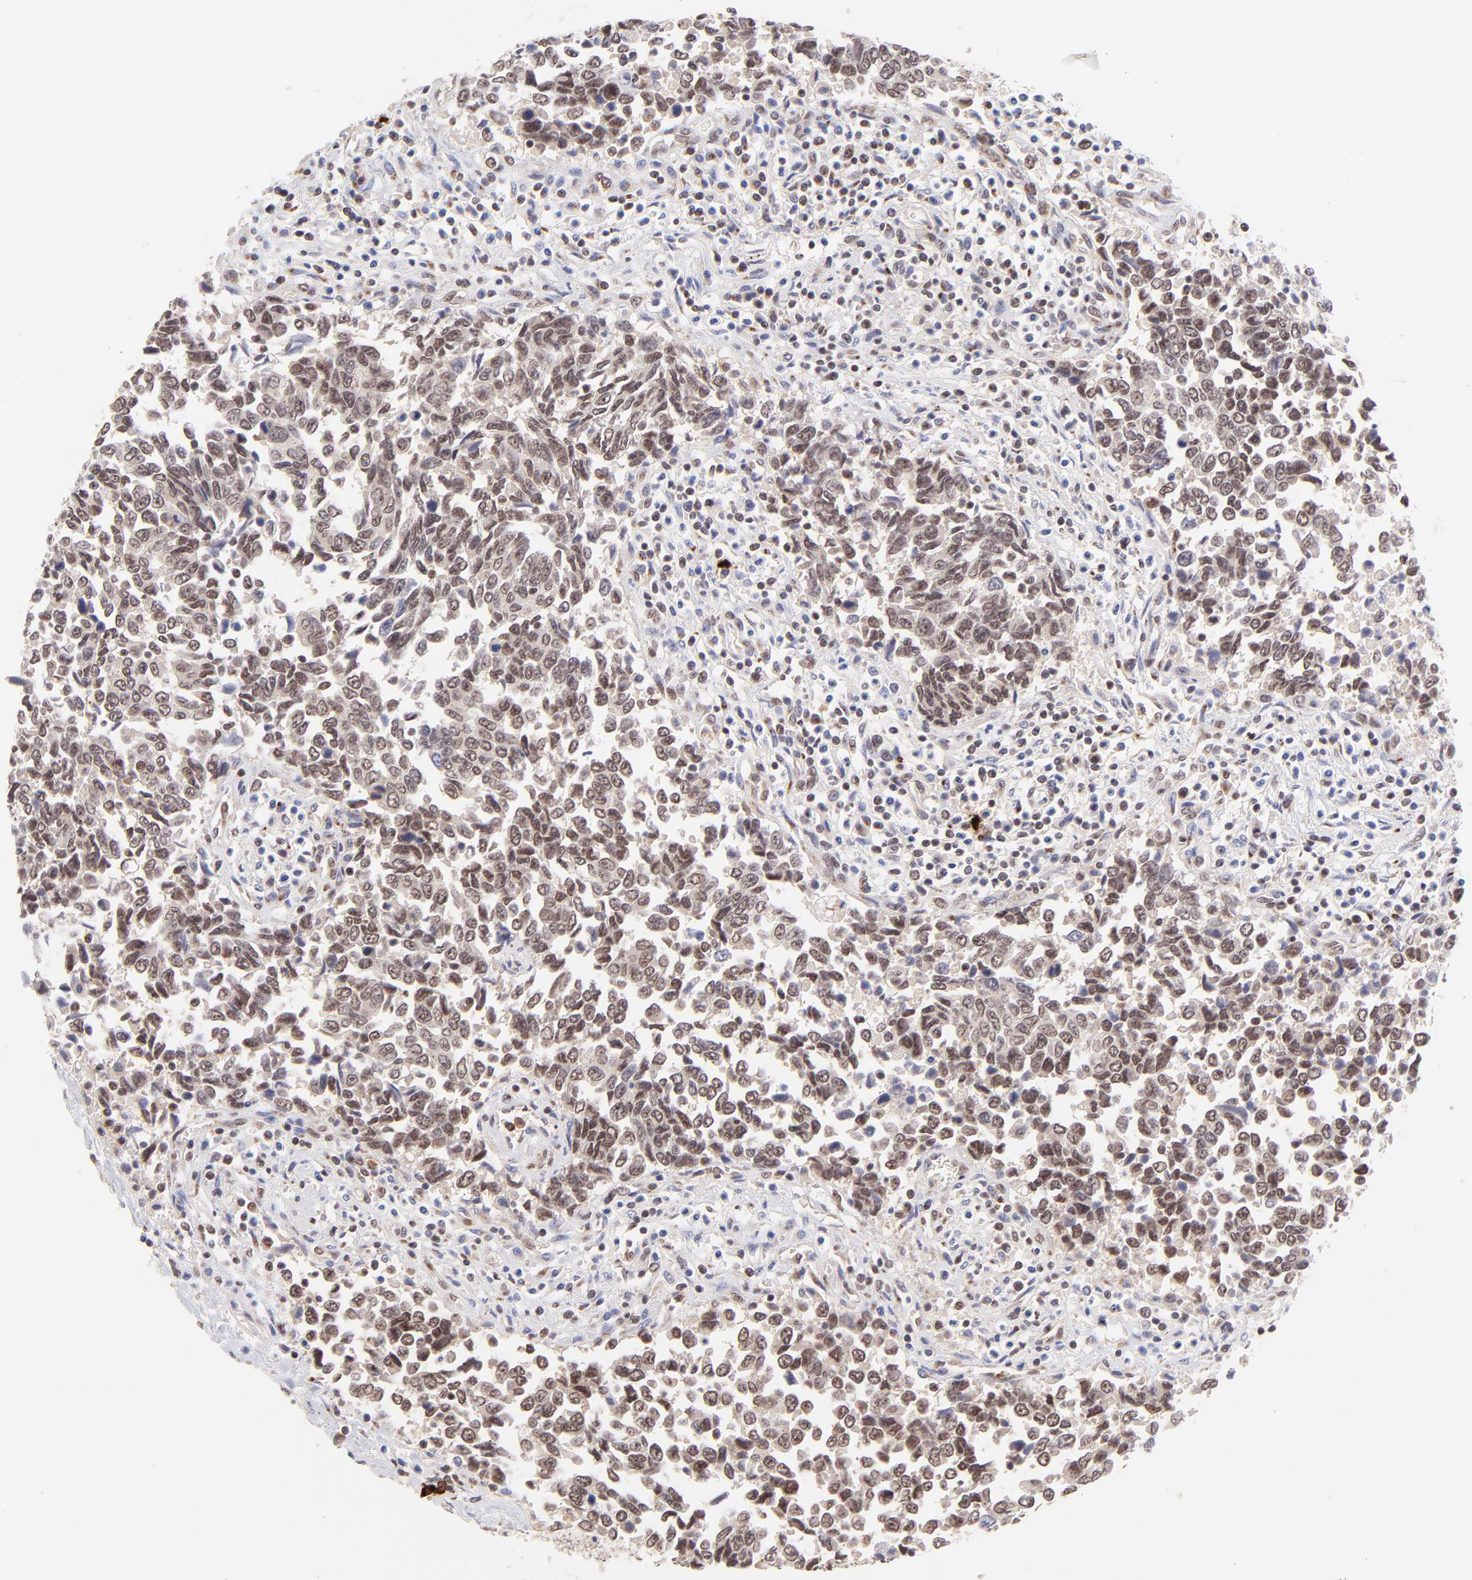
{"staining": {"intensity": "weak", "quantity": ">75%", "location": "nuclear"}, "tissue": "urothelial cancer", "cell_type": "Tumor cells", "image_type": "cancer", "snomed": [{"axis": "morphology", "description": "Urothelial carcinoma, High grade"}, {"axis": "topography", "description": "Urinary bladder"}], "caption": "Tumor cells reveal low levels of weak nuclear positivity in about >75% of cells in human high-grade urothelial carcinoma.", "gene": "MED12", "patient": {"sex": "male", "age": 86}}